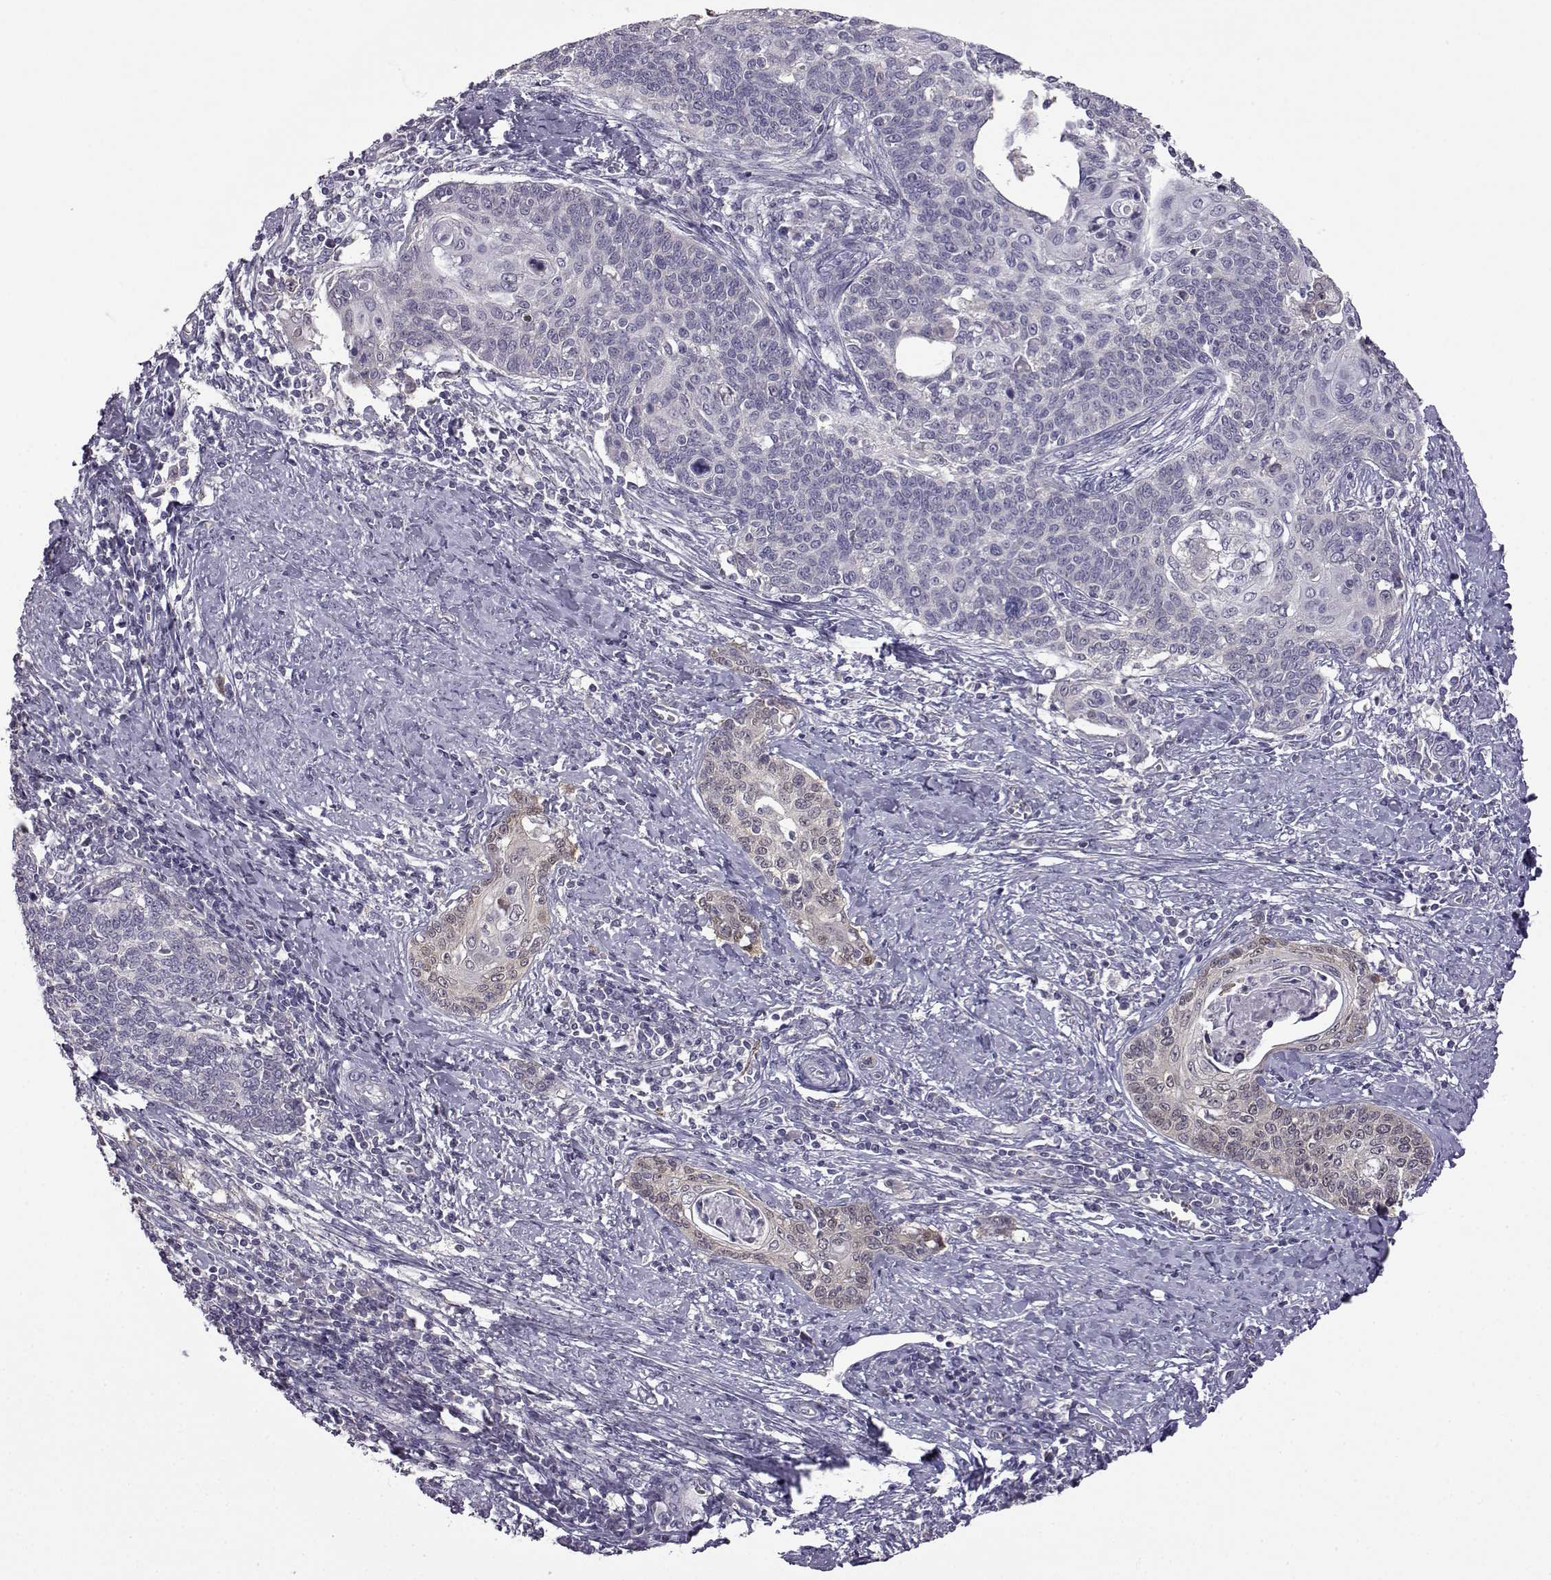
{"staining": {"intensity": "negative", "quantity": "none", "location": "none"}, "tissue": "cervical cancer", "cell_type": "Tumor cells", "image_type": "cancer", "snomed": [{"axis": "morphology", "description": "Squamous cell carcinoma, NOS"}, {"axis": "topography", "description": "Cervix"}], "caption": "This image is of cervical cancer stained with immunohistochemistry (IHC) to label a protein in brown with the nuclei are counter-stained blue. There is no positivity in tumor cells. Nuclei are stained in blue.", "gene": "VGF", "patient": {"sex": "female", "age": 39}}